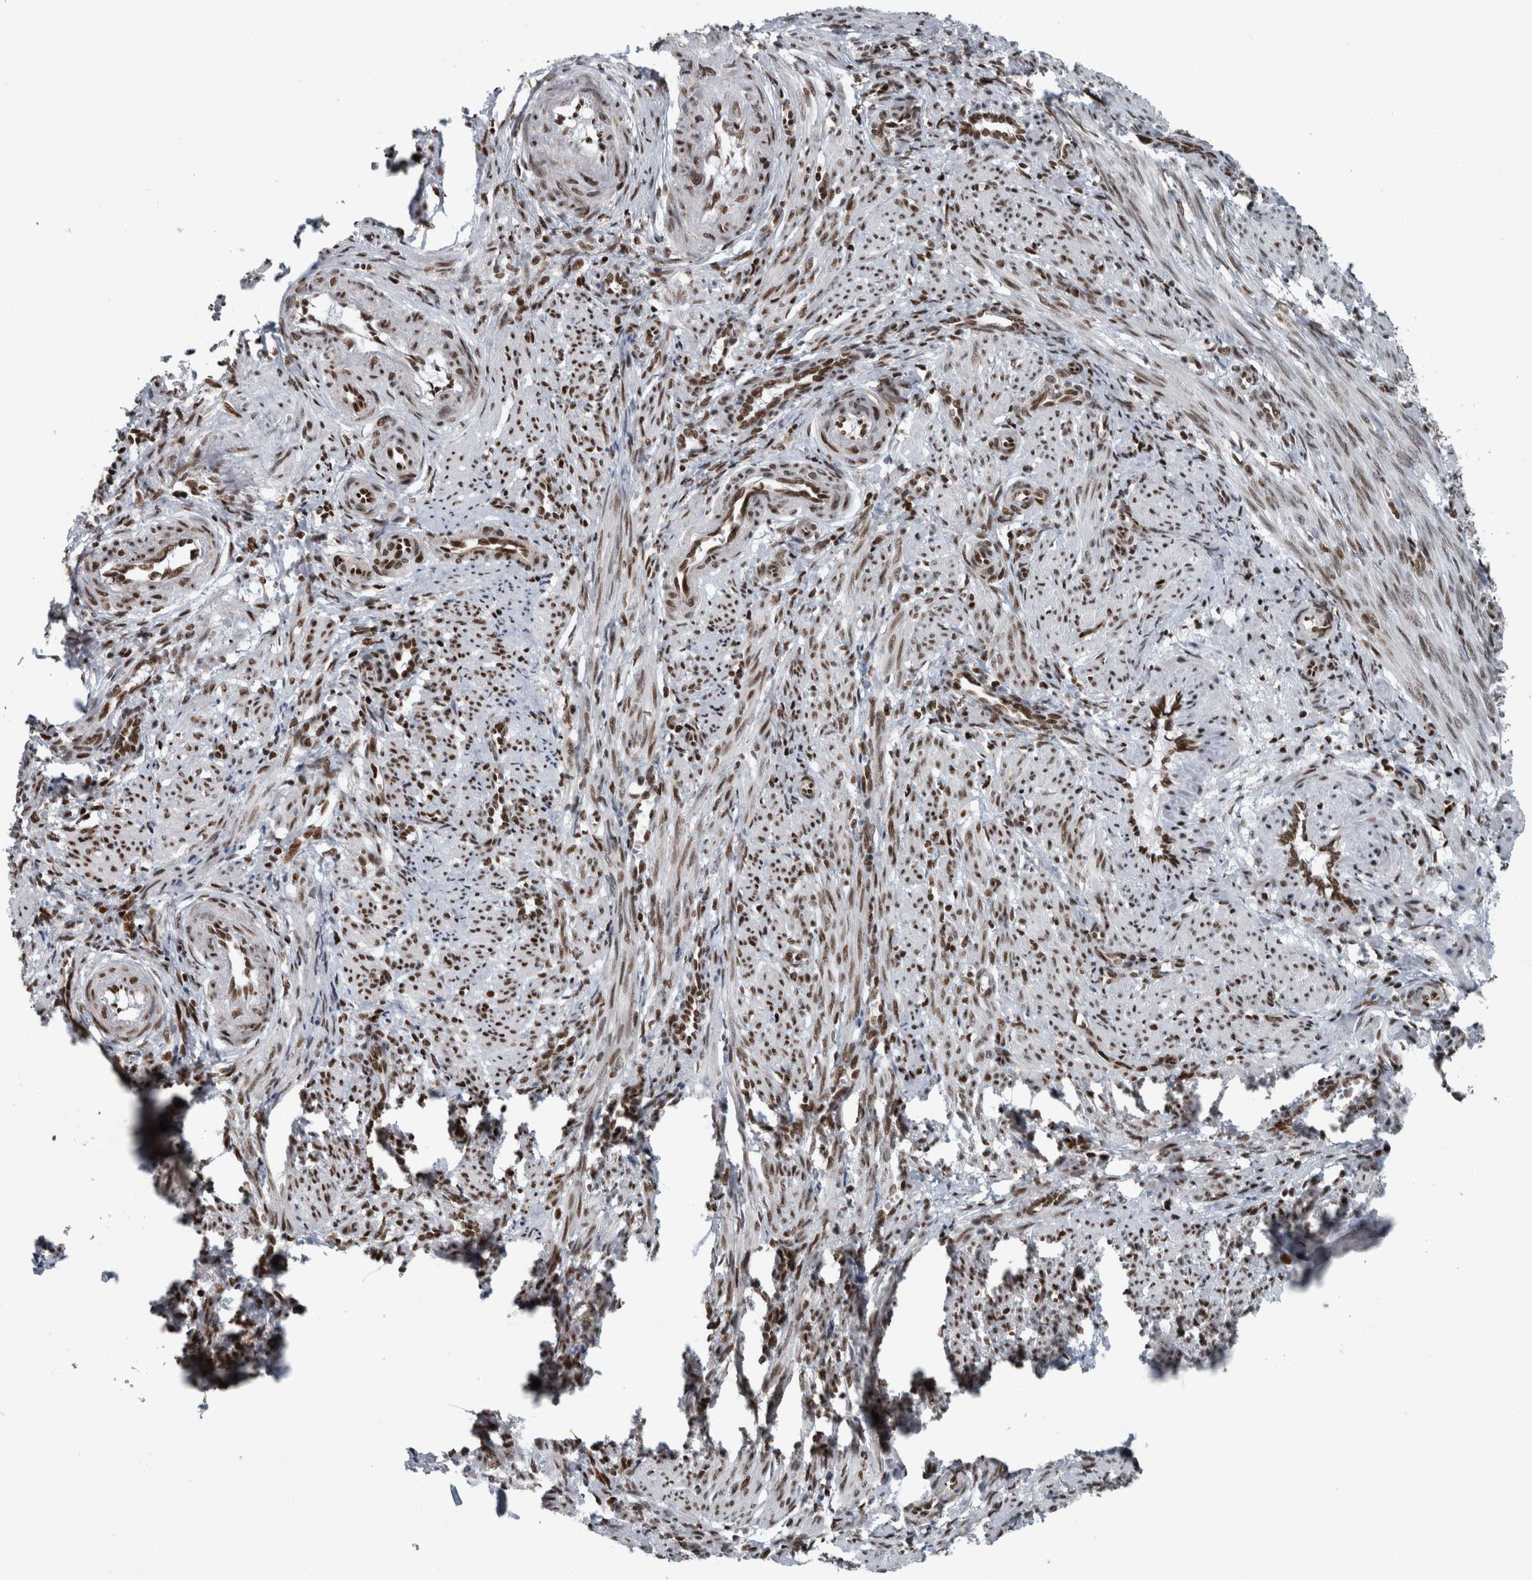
{"staining": {"intensity": "strong", "quantity": ">75%", "location": "nuclear"}, "tissue": "smooth muscle", "cell_type": "Smooth muscle cells", "image_type": "normal", "snomed": [{"axis": "morphology", "description": "Normal tissue, NOS"}, {"axis": "topography", "description": "Endometrium"}], "caption": "Smooth muscle cells reveal strong nuclear positivity in about >75% of cells in unremarkable smooth muscle.", "gene": "DNMT3A", "patient": {"sex": "female", "age": 33}}